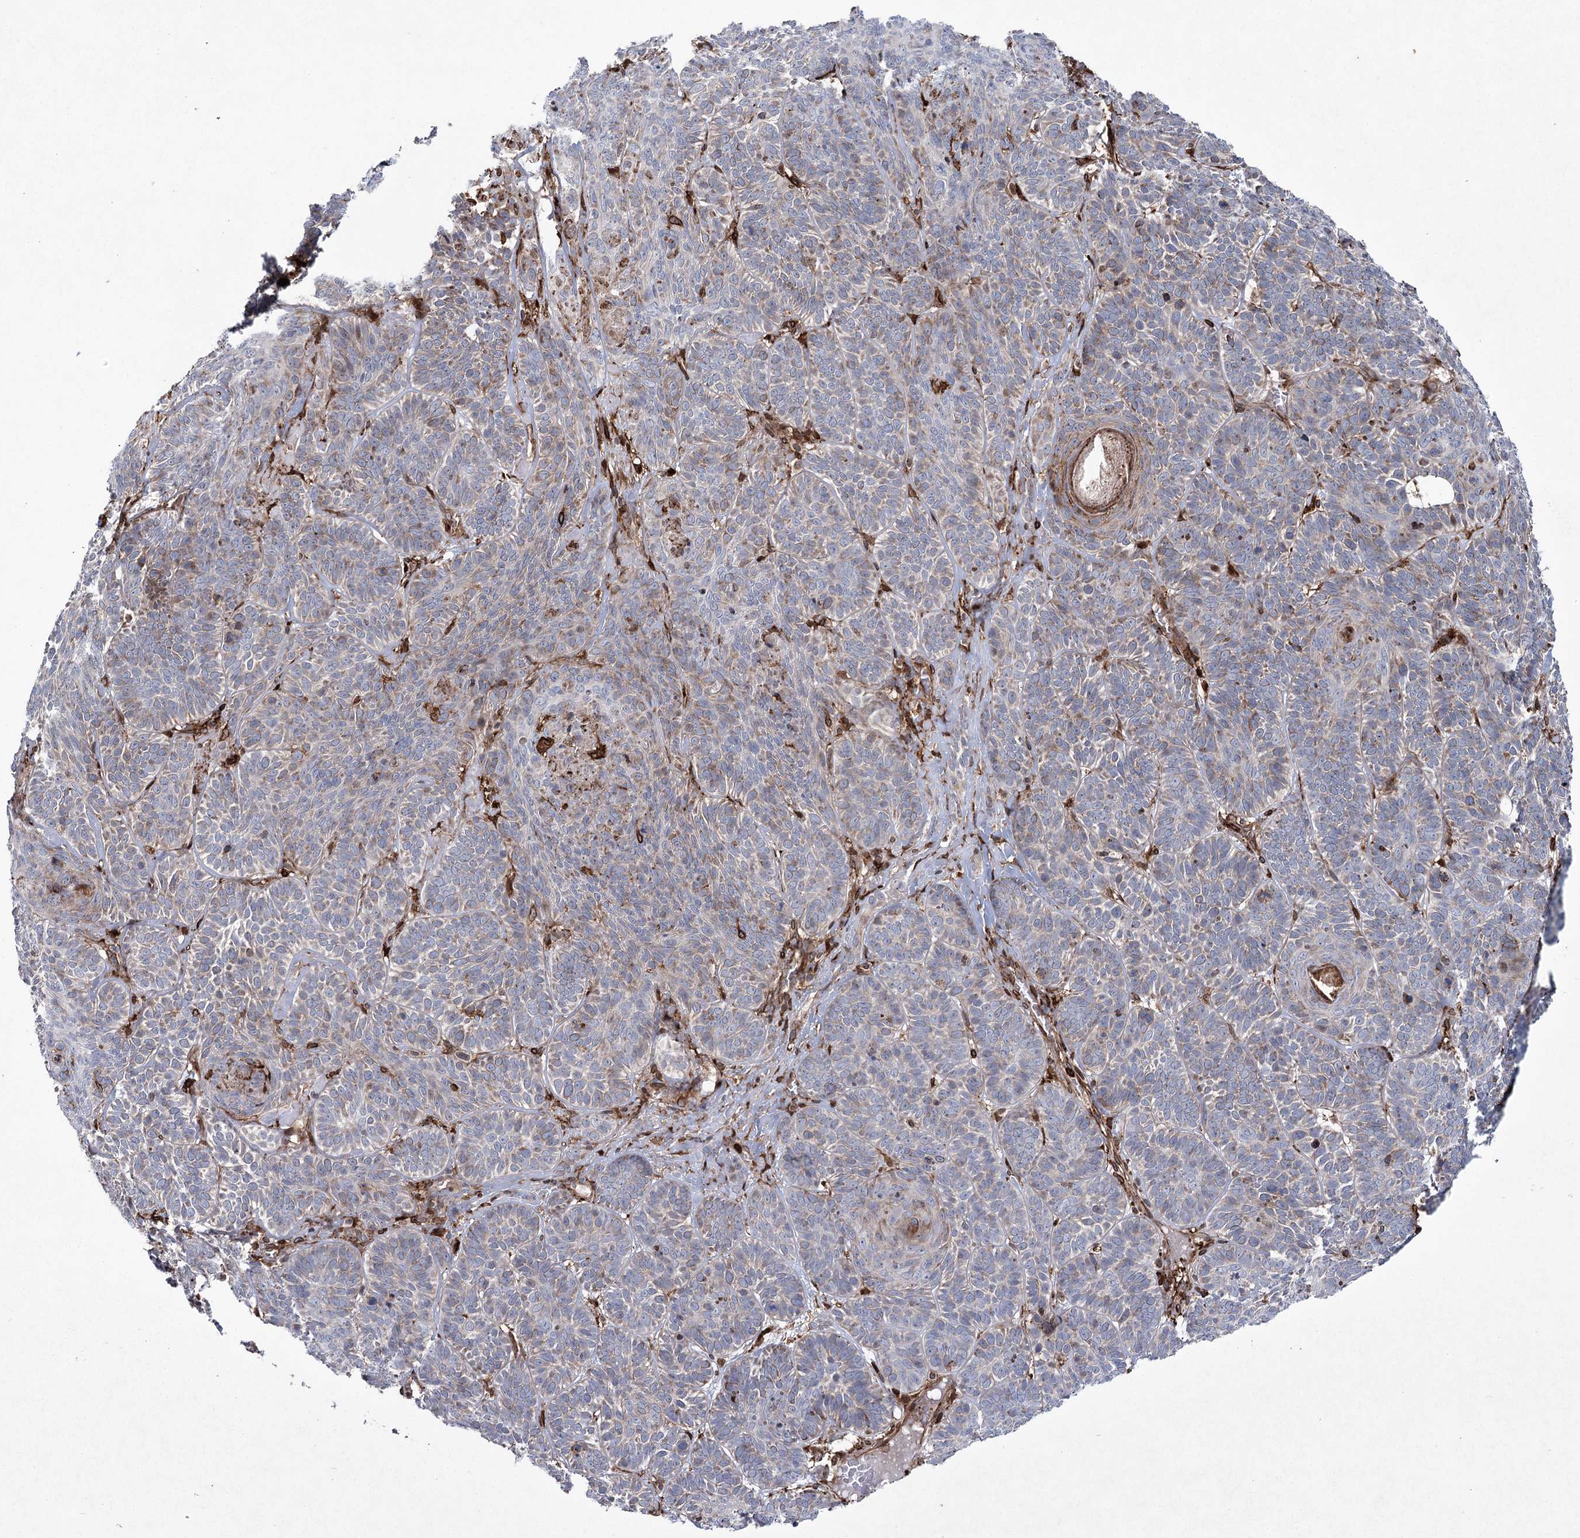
{"staining": {"intensity": "weak", "quantity": "<25%", "location": "cytoplasmic/membranous"}, "tissue": "skin cancer", "cell_type": "Tumor cells", "image_type": "cancer", "snomed": [{"axis": "morphology", "description": "Basal cell carcinoma"}, {"axis": "topography", "description": "Skin"}], "caption": "This is an immunohistochemistry (IHC) micrograph of human basal cell carcinoma (skin). There is no positivity in tumor cells.", "gene": "DCUN1D4", "patient": {"sex": "male", "age": 85}}